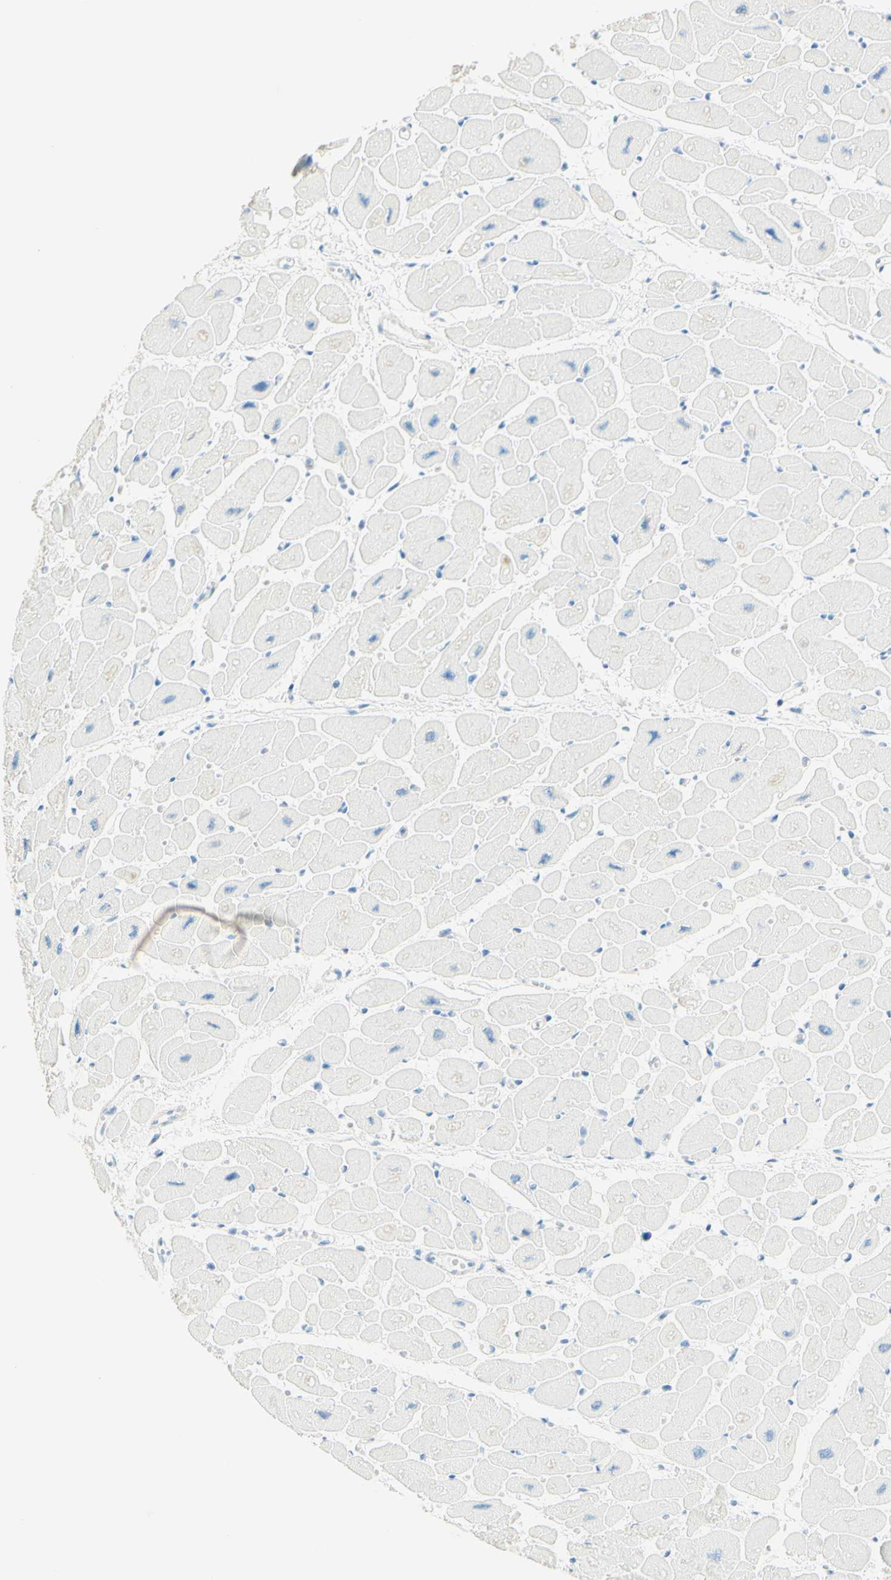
{"staining": {"intensity": "negative", "quantity": "none", "location": "none"}, "tissue": "heart muscle", "cell_type": "Cardiomyocytes", "image_type": "normal", "snomed": [{"axis": "morphology", "description": "Normal tissue, NOS"}, {"axis": "topography", "description": "Heart"}], "caption": "Immunohistochemical staining of normal human heart muscle shows no significant positivity in cardiomyocytes. Brightfield microscopy of IHC stained with DAB (brown) and hematoxylin (blue), captured at high magnification.", "gene": "TMEM132D", "patient": {"sex": "female", "age": 54}}